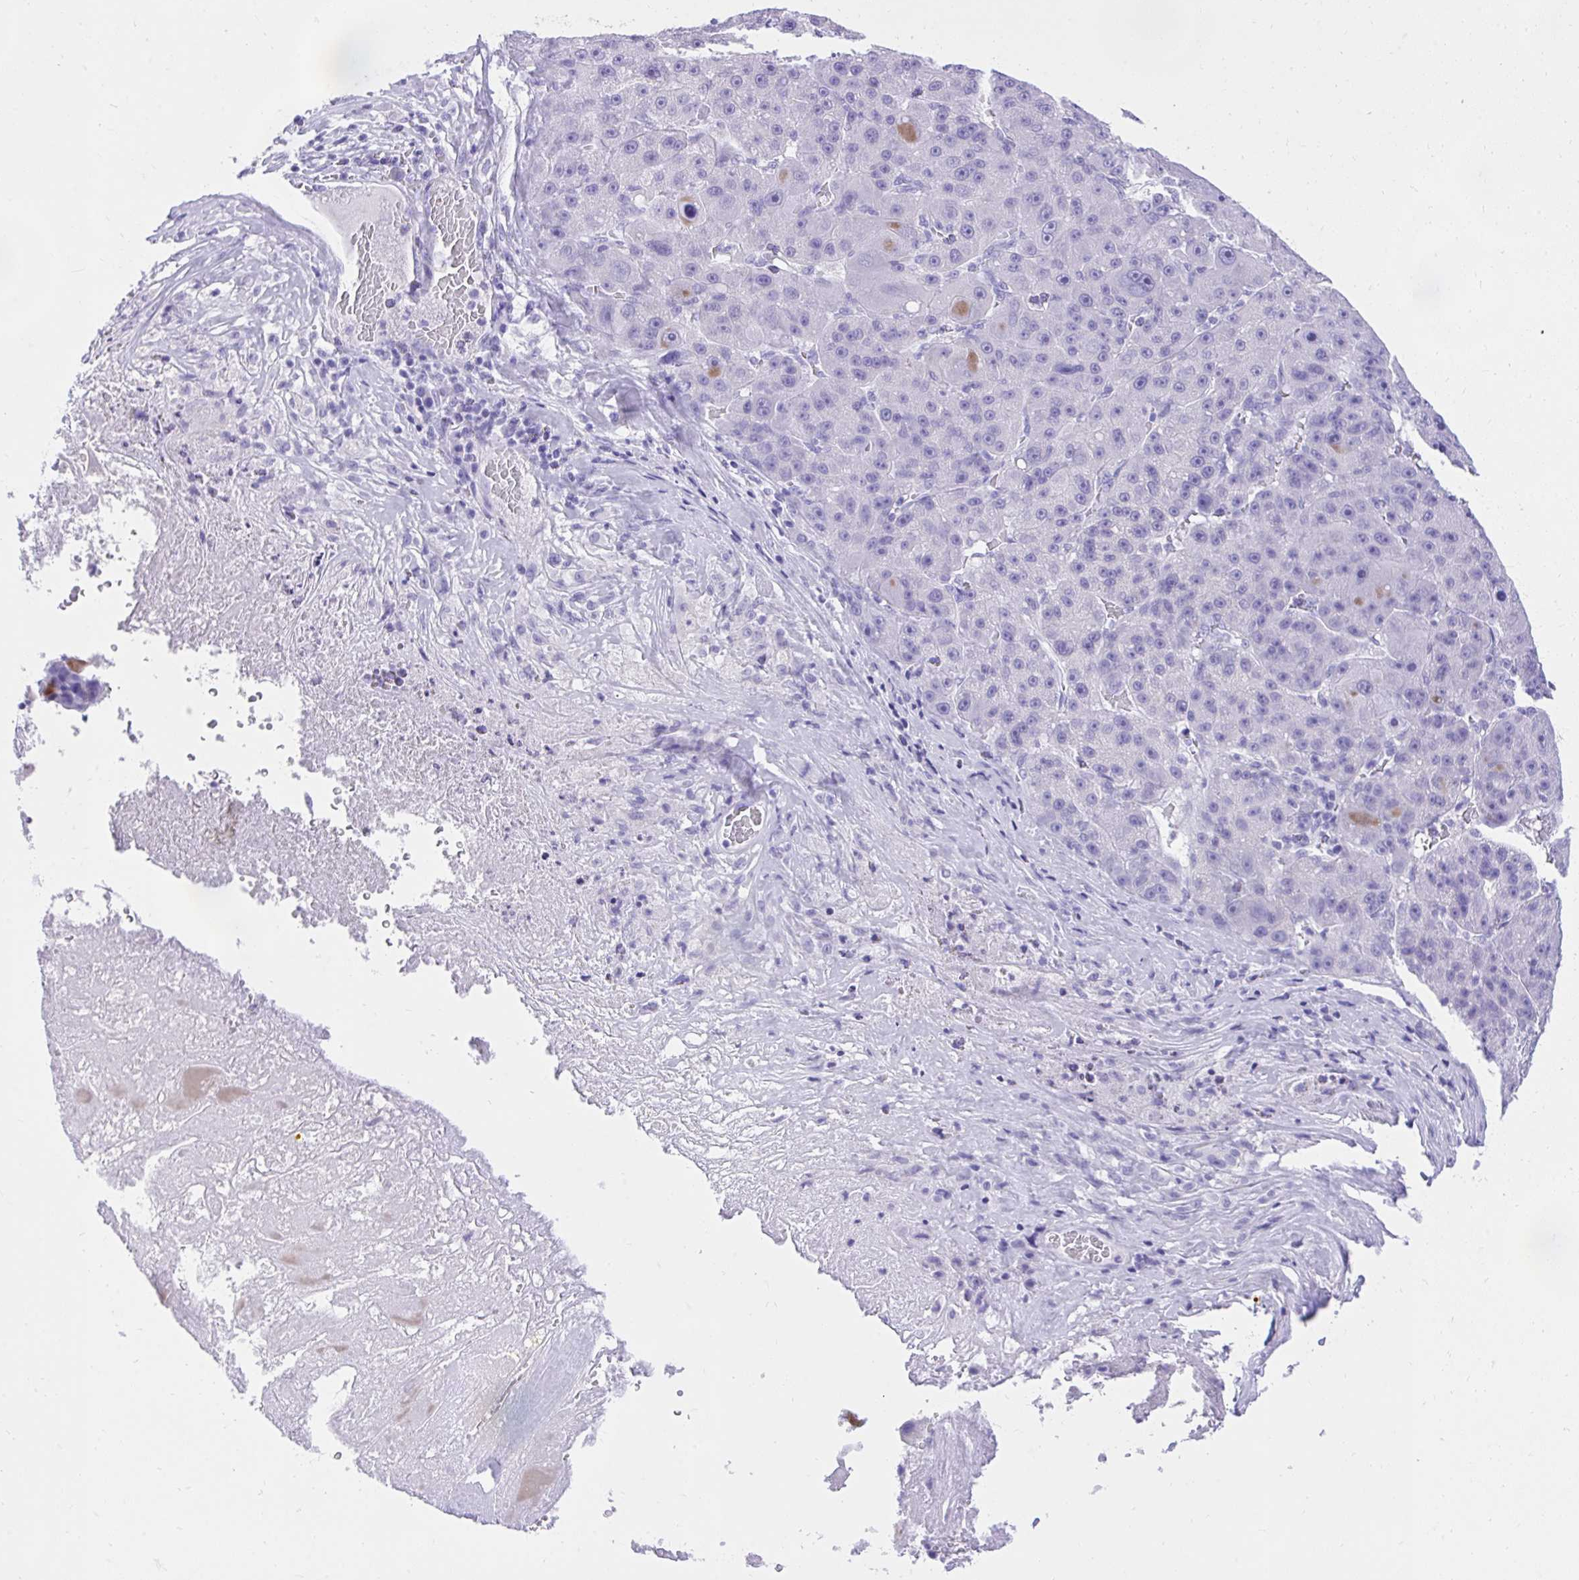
{"staining": {"intensity": "negative", "quantity": "none", "location": "none"}, "tissue": "liver cancer", "cell_type": "Tumor cells", "image_type": "cancer", "snomed": [{"axis": "morphology", "description": "Carcinoma, Hepatocellular, NOS"}, {"axis": "topography", "description": "Liver"}], "caption": "Hepatocellular carcinoma (liver) was stained to show a protein in brown. There is no significant positivity in tumor cells. (Immunohistochemistry (ihc), brightfield microscopy, high magnification).", "gene": "KCNN4", "patient": {"sex": "male", "age": 76}}